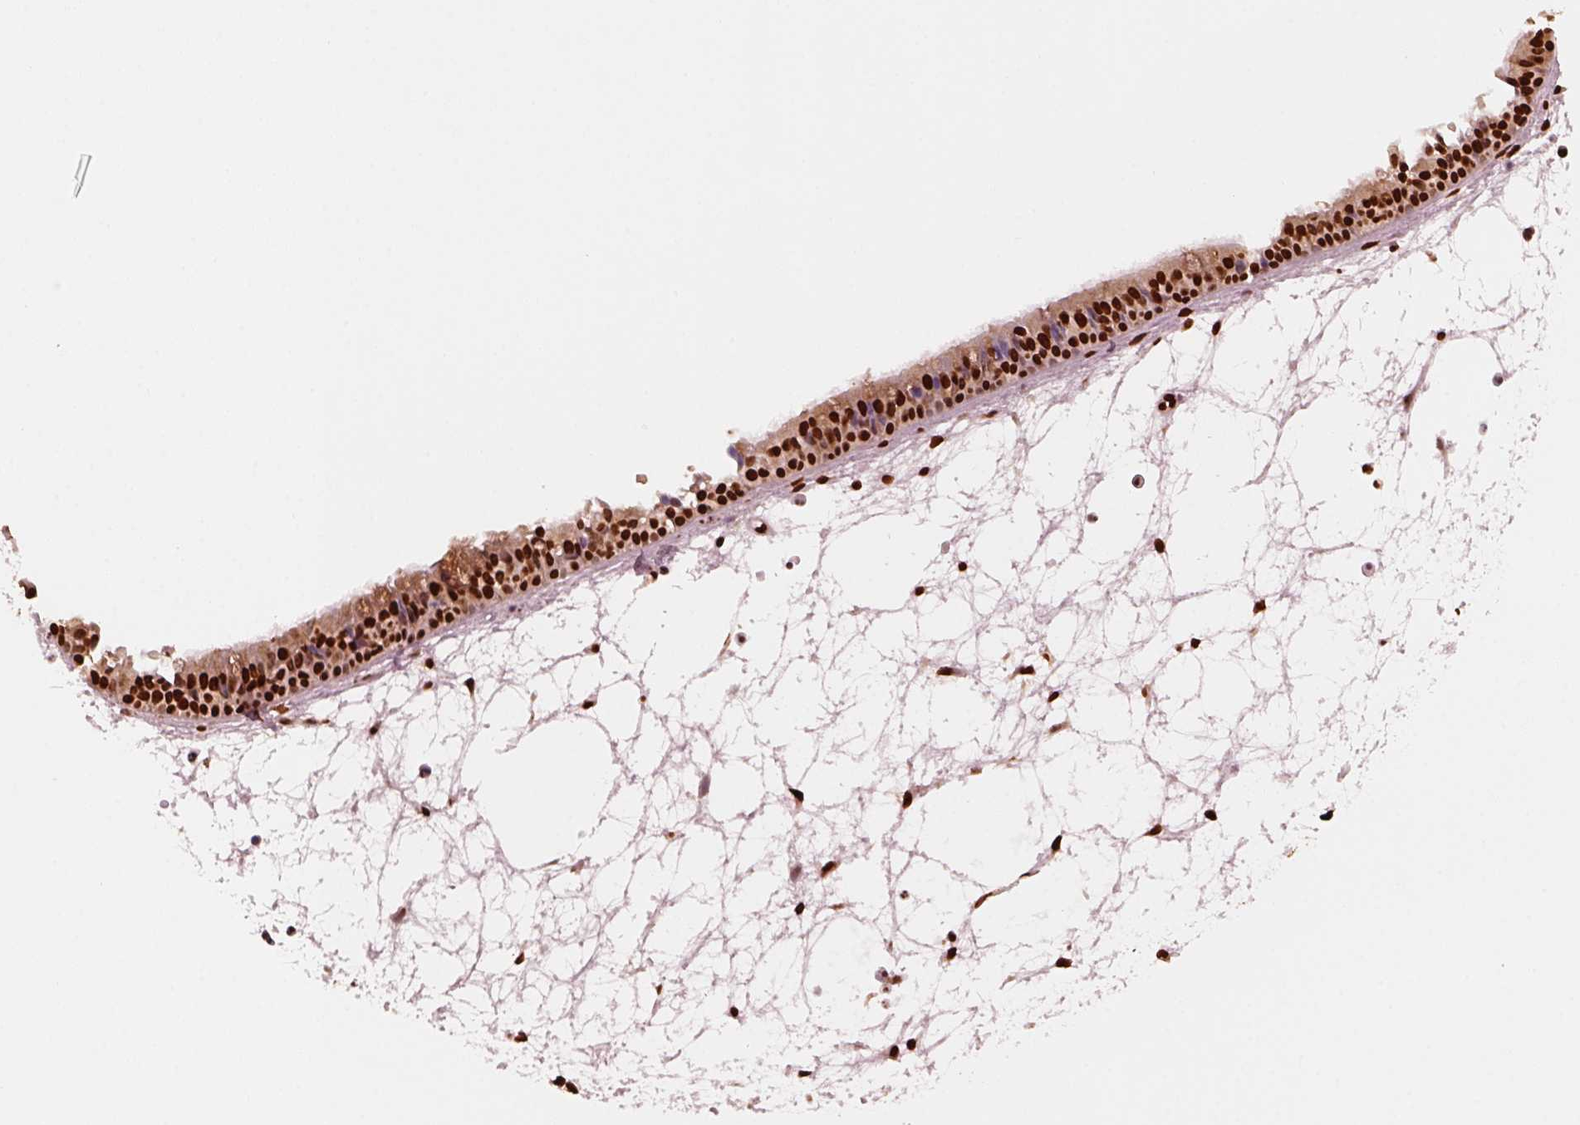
{"staining": {"intensity": "strong", "quantity": ">75%", "location": "nuclear"}, "tissue": "nasopharynx", "cell_type": "Respiratory epithelial cells", "image_type": "normal", "snomed": [{"axis": "morphology", "description": "Normal tissue, NOS"}, {"axis": "topography", "description": "Nasopharynx"}], "caption": "A brown stain labels strong nuclear staining of a protein in respiratory epithelial cells of unremarkable nasopharynx.", "gene": "NSD1", "patient": {"sex": "male", "age": 31}}